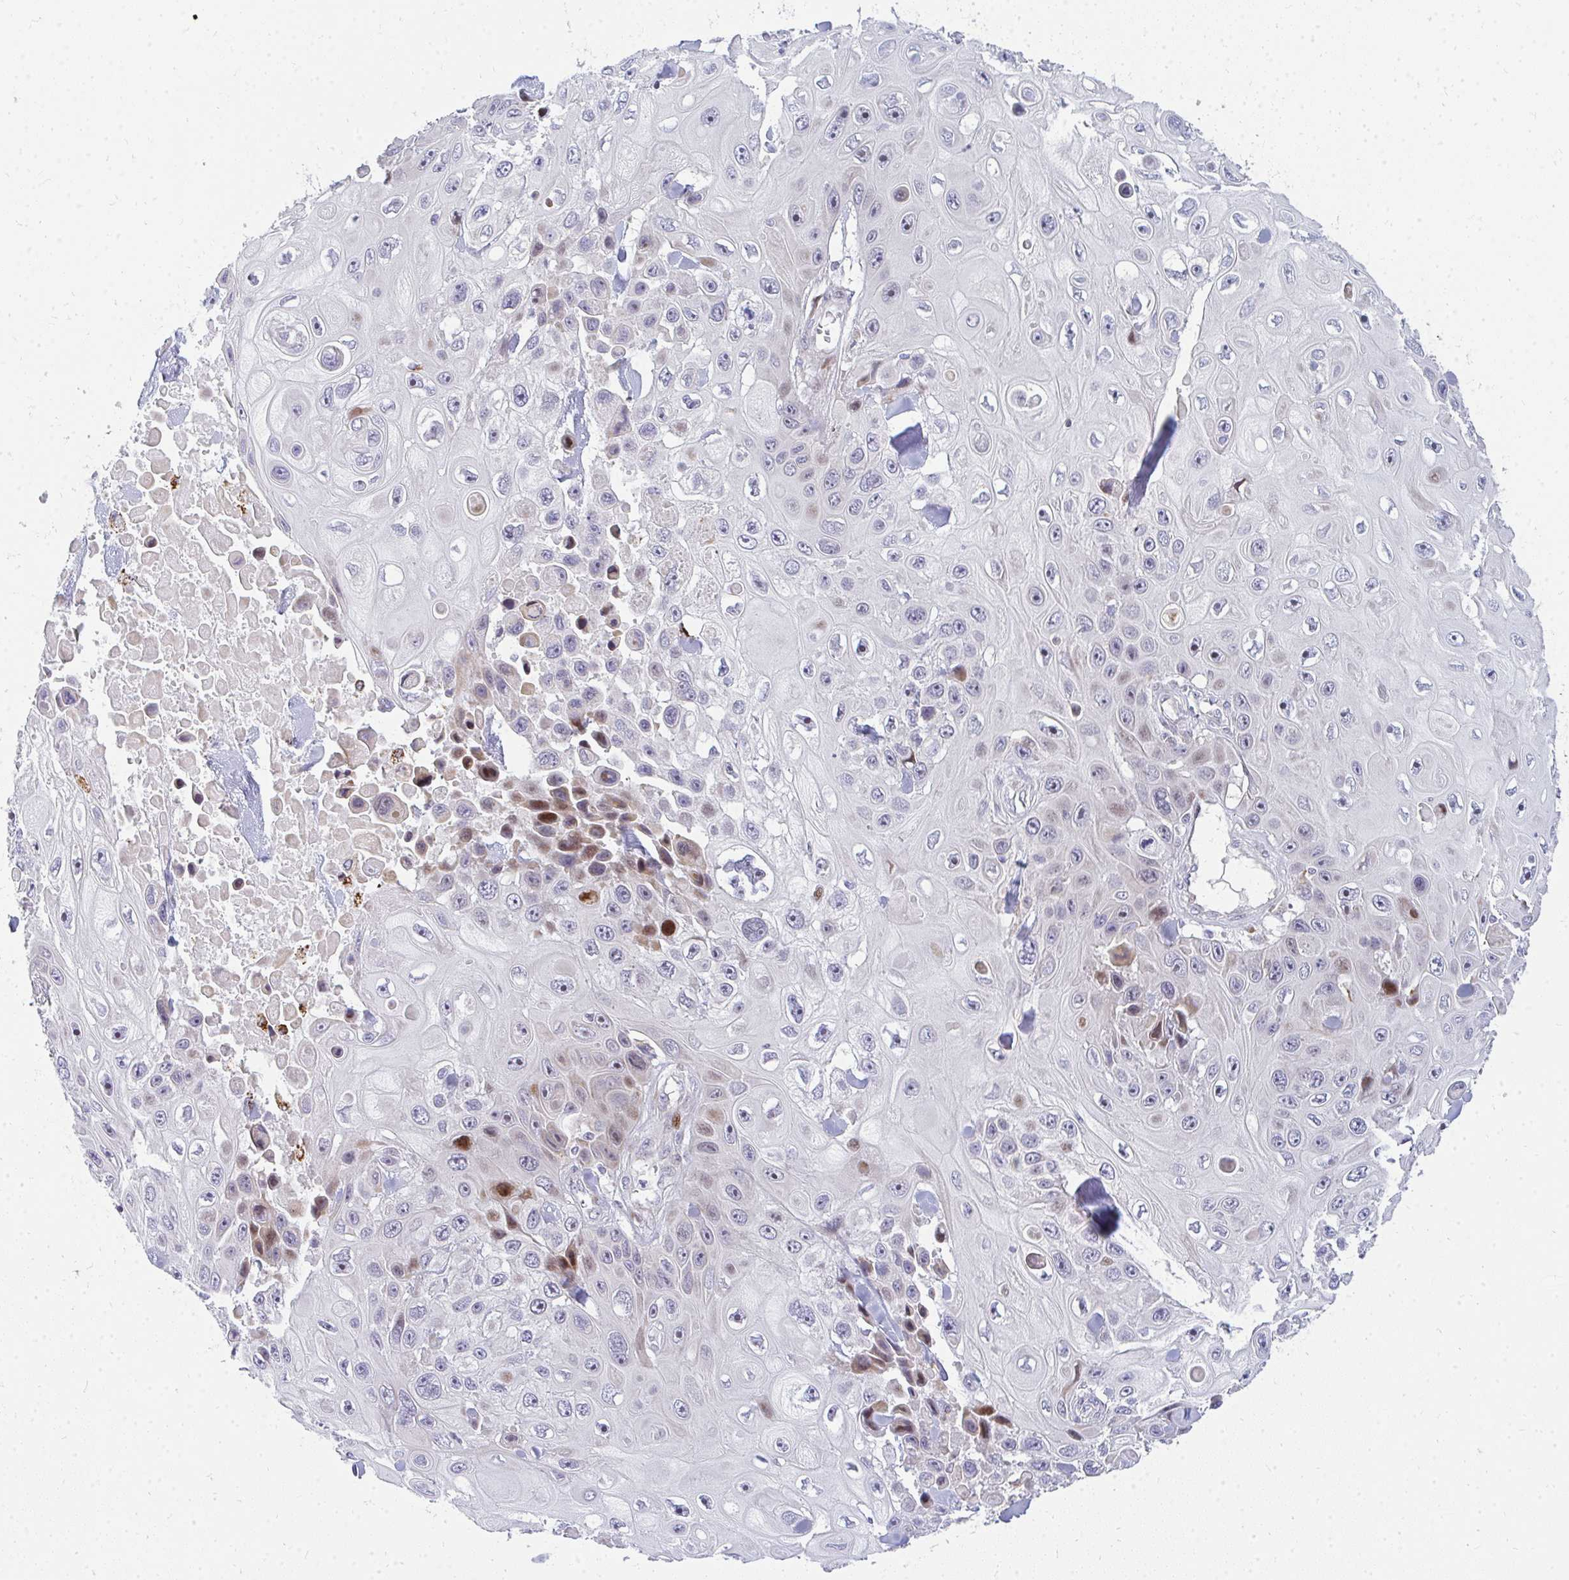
{"staining": {"intensity": "negative", "quantity": "none", "location": "none"}, "tissue": "skin cancer", "cell_type": "Tumor cells", "image_type": "cancer", "snomed": [{"axis": "morphology", "description": "Squamous cell carcinoma, NOS"}, {"axis": "topography", "description": "Skin"}], "caption": "High power microscopy histopathology image of an immunohistochemistry image of squamous cell carcinoma (skin), revealing no significant expression in tumor cells. (DAB immunohistochemistry, high magnification).", "gene": "PLA2G5", "patient": {"sex": "male", "age": 82}}